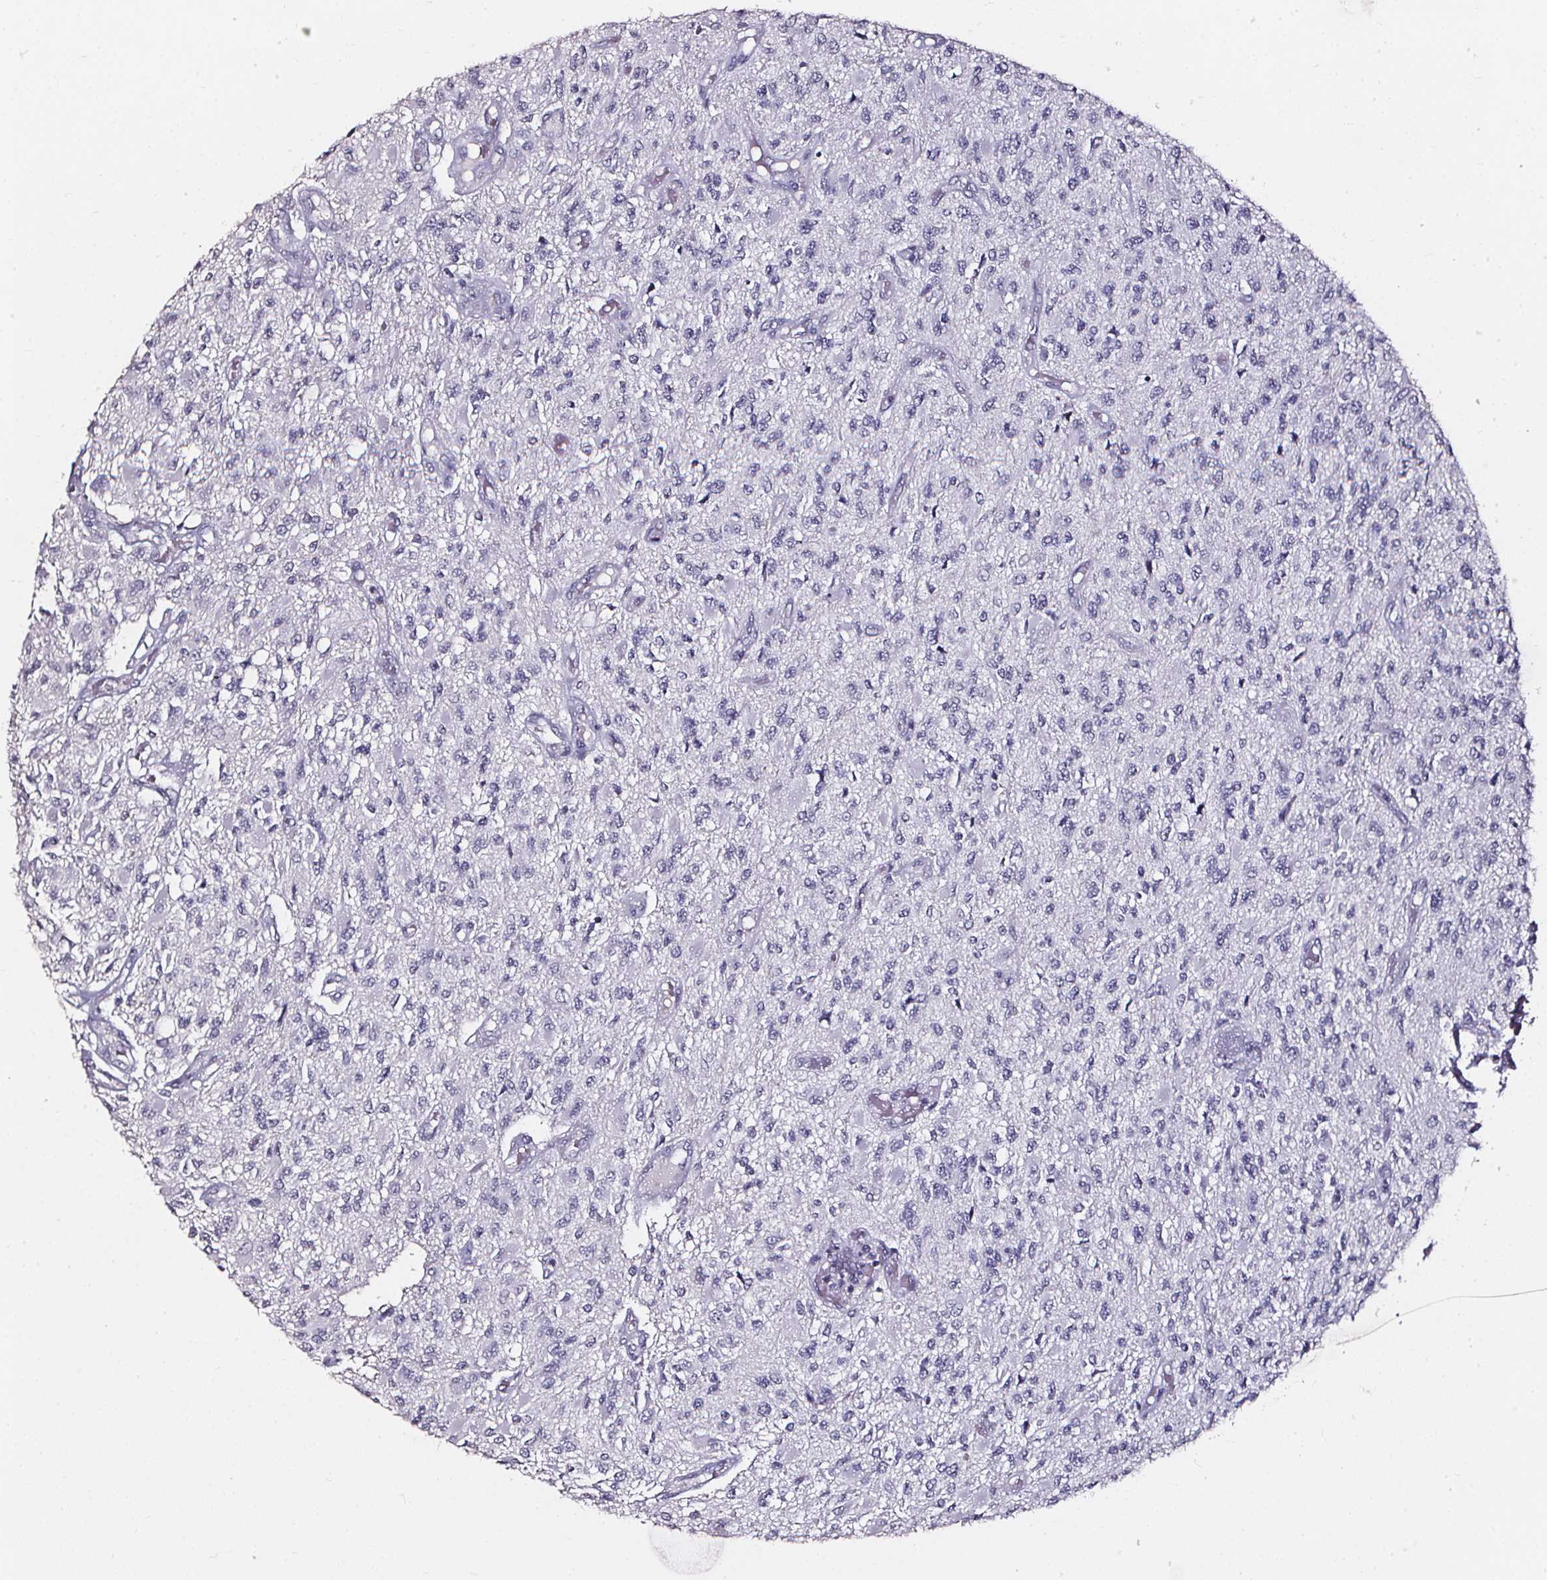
{"staining": {"intensity": "negative", "quantity": "none", "location": "none"}, "tissue": "glioma", "cell_type": "Tumor cells", "image_type": "cancer", "snomed": [{"axis": "morphology", "description": "Glioma, malignant, High grade"}, {"axis": "topography", "description": "Brain"}], "caption": "An image of glioma stained for a protein displays no brown staining in tumor cells.", "gene": "DEFA5", "patient": {"sex": "female", "age": 63}}